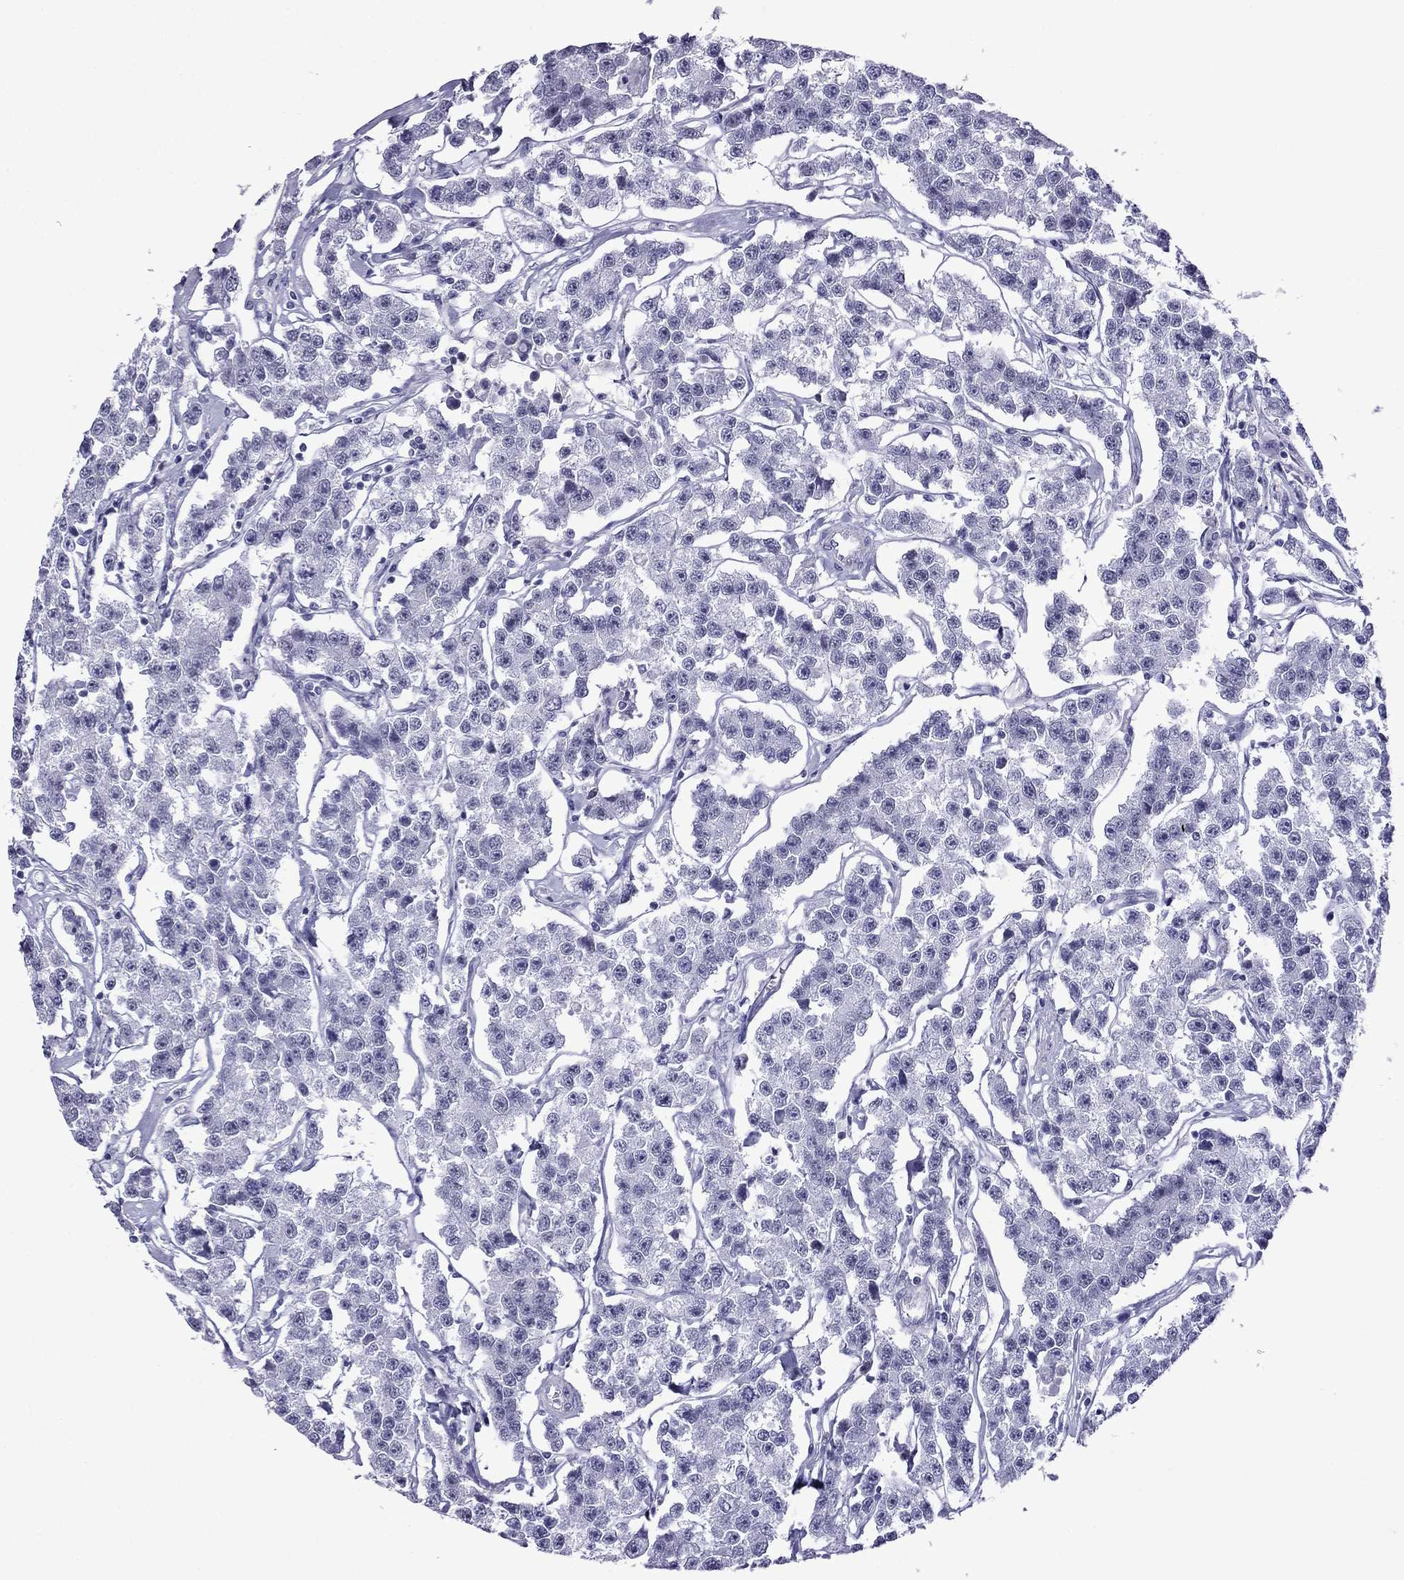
{"staining": {"intensity": "negative", "quantity": "none", "location": "none"}, "tissue": "testis cancer", "cell_type": "Tumor cells", "image_type": "cancer", "snomed": [{"axis": "morphology", "description": "Seminoma, NOS"}, {"axis": "topography", "description": "Testis"}], "caption": "Immunohistochemical staining of seminoma (testis) exhibits no significant expression in tumor cells.", "gene": "MYLK3", "patient": {"sex": "male", "age": 59}}